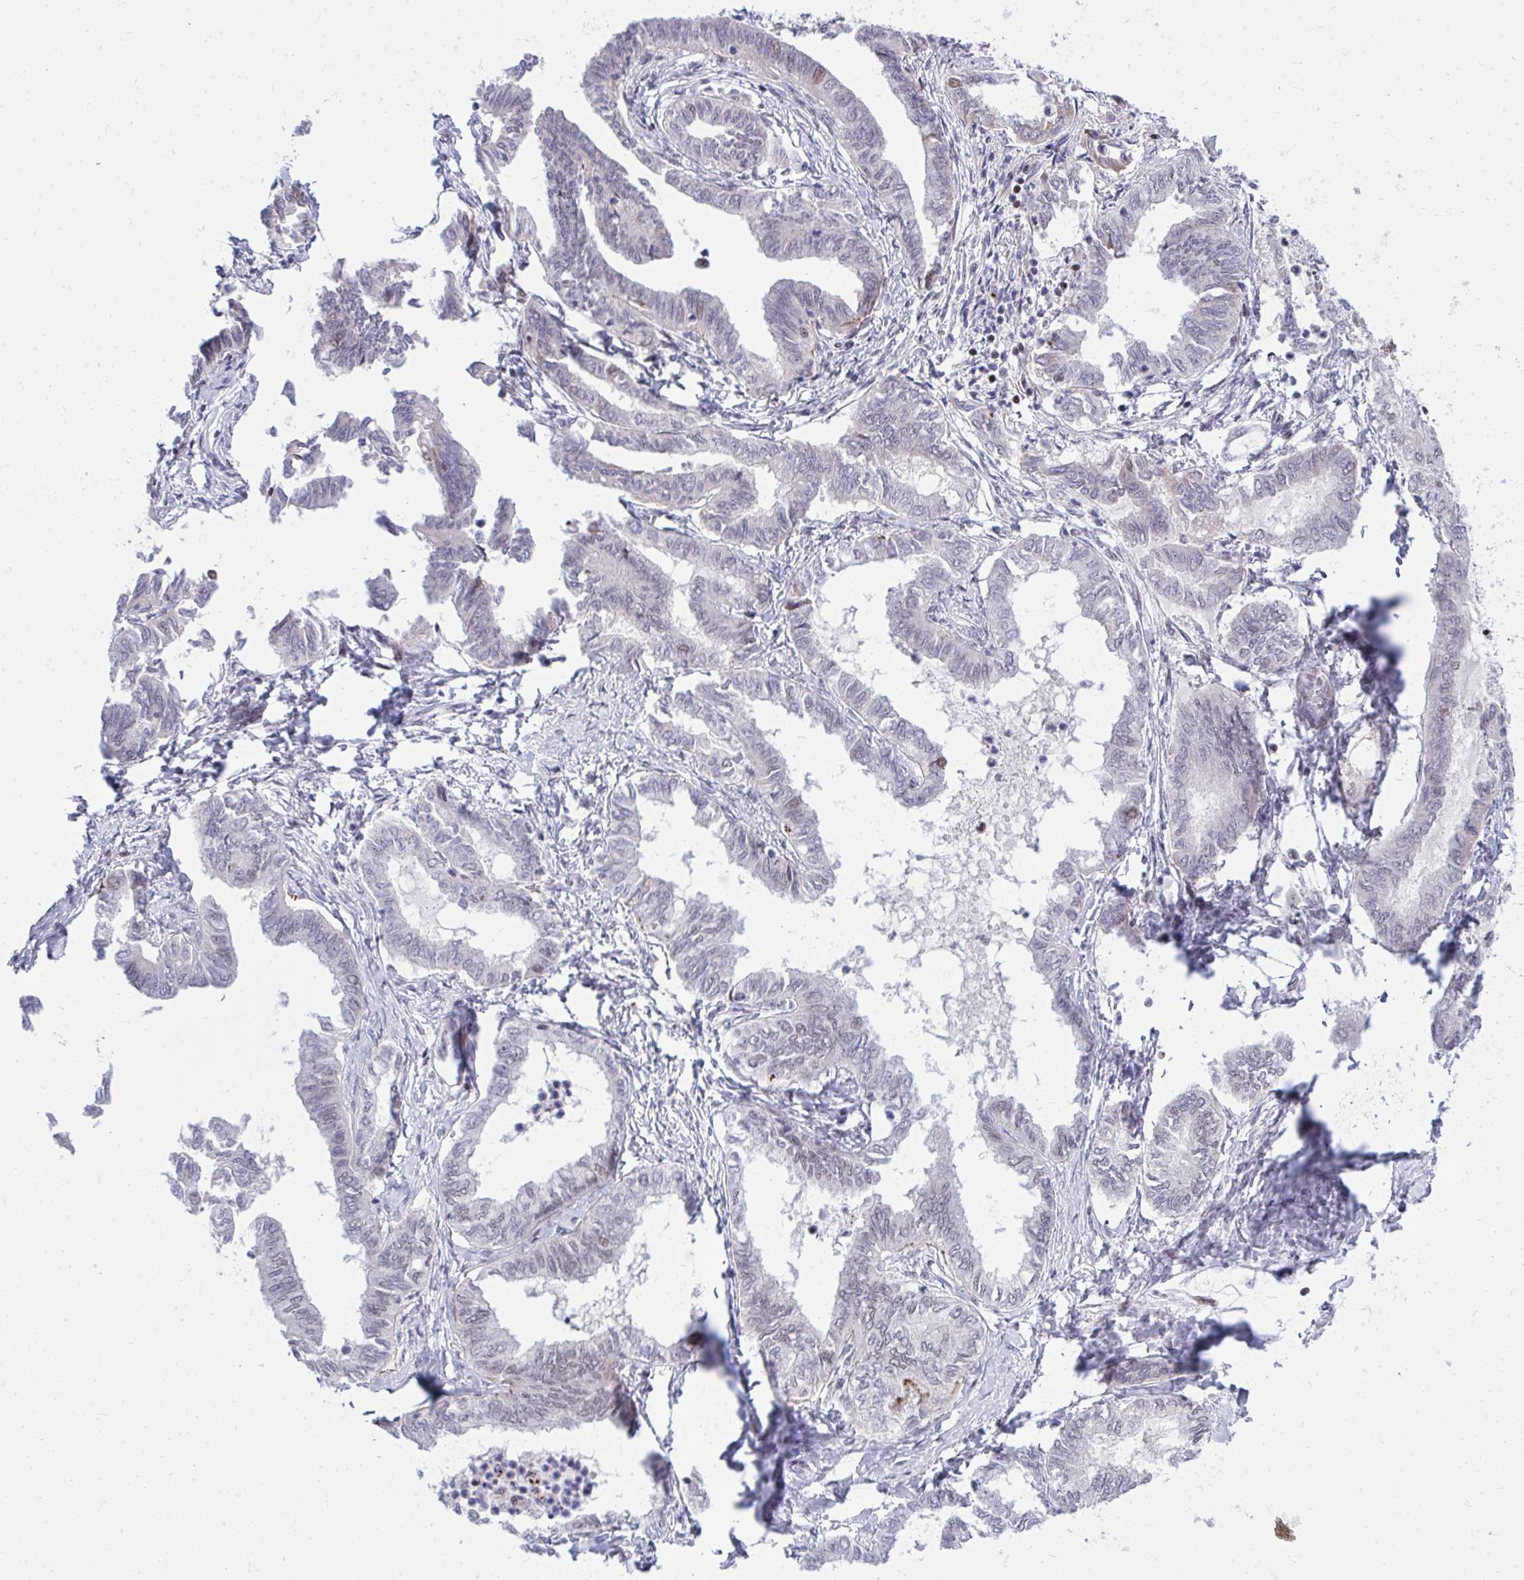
{"staining": {"intensity": "moderate", "quantity": "<25%", "location": "nuclear"}, "tissue": "ovarian cancer", "cell_type": "Tumor cells", "image_type": "cancer", "snomed": [{"axis": "morphology", "description": "Carcinoma, endometroid"}, {"axis": "topography", "description": "Ovary"}], "caption": "Protein staining displays moderate nuclear staining in approximately <25% of tumor cells in ovarian endometroid carcinoma.", "gene": "C14orf39", "patient": {"sex": "female", "age": 70}}